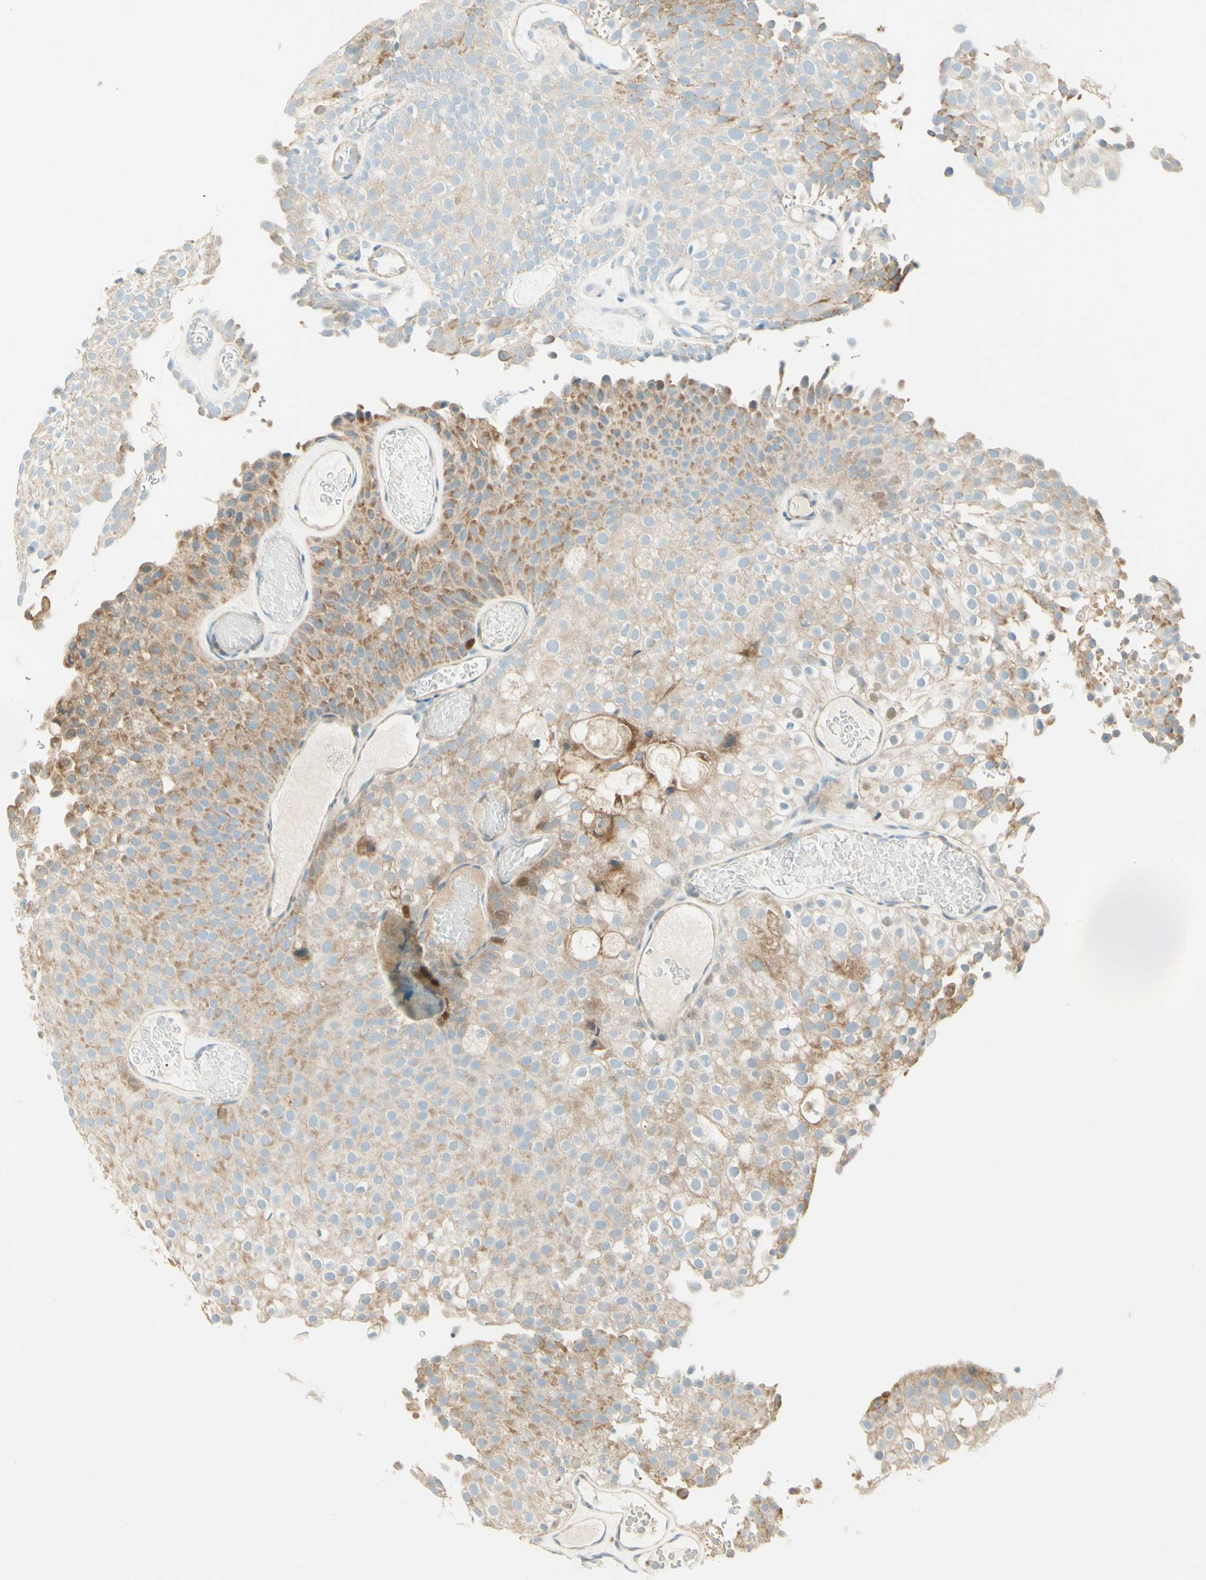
{"staining": {"intensity": "weak", "quantity": ">75%", "location": "cytoplasmic/membranous"}, "tissue": "urothelial cancer", "cell_type": "Tumor cells", "image_type": "cancer", "snomed": [{"axis": "morphology", "description": "Urothelial carcinoma, Low grade"}, {"axis": "topography", "description": "Urinary bladder"}], "caption": "High-magnification brightfield microscopy of urothelial cancer stained with DAB (3,3'-diaminobenzidine) (brown) and counterstained with hematoxylin (blue). tumor cells exhibit weak cytoplasmic/membranous staining is present in approximately>75% of cells. Nuclei are stained in blue.", "gene": "PROM1", "patient": {"sex": "male", "age": 78}}